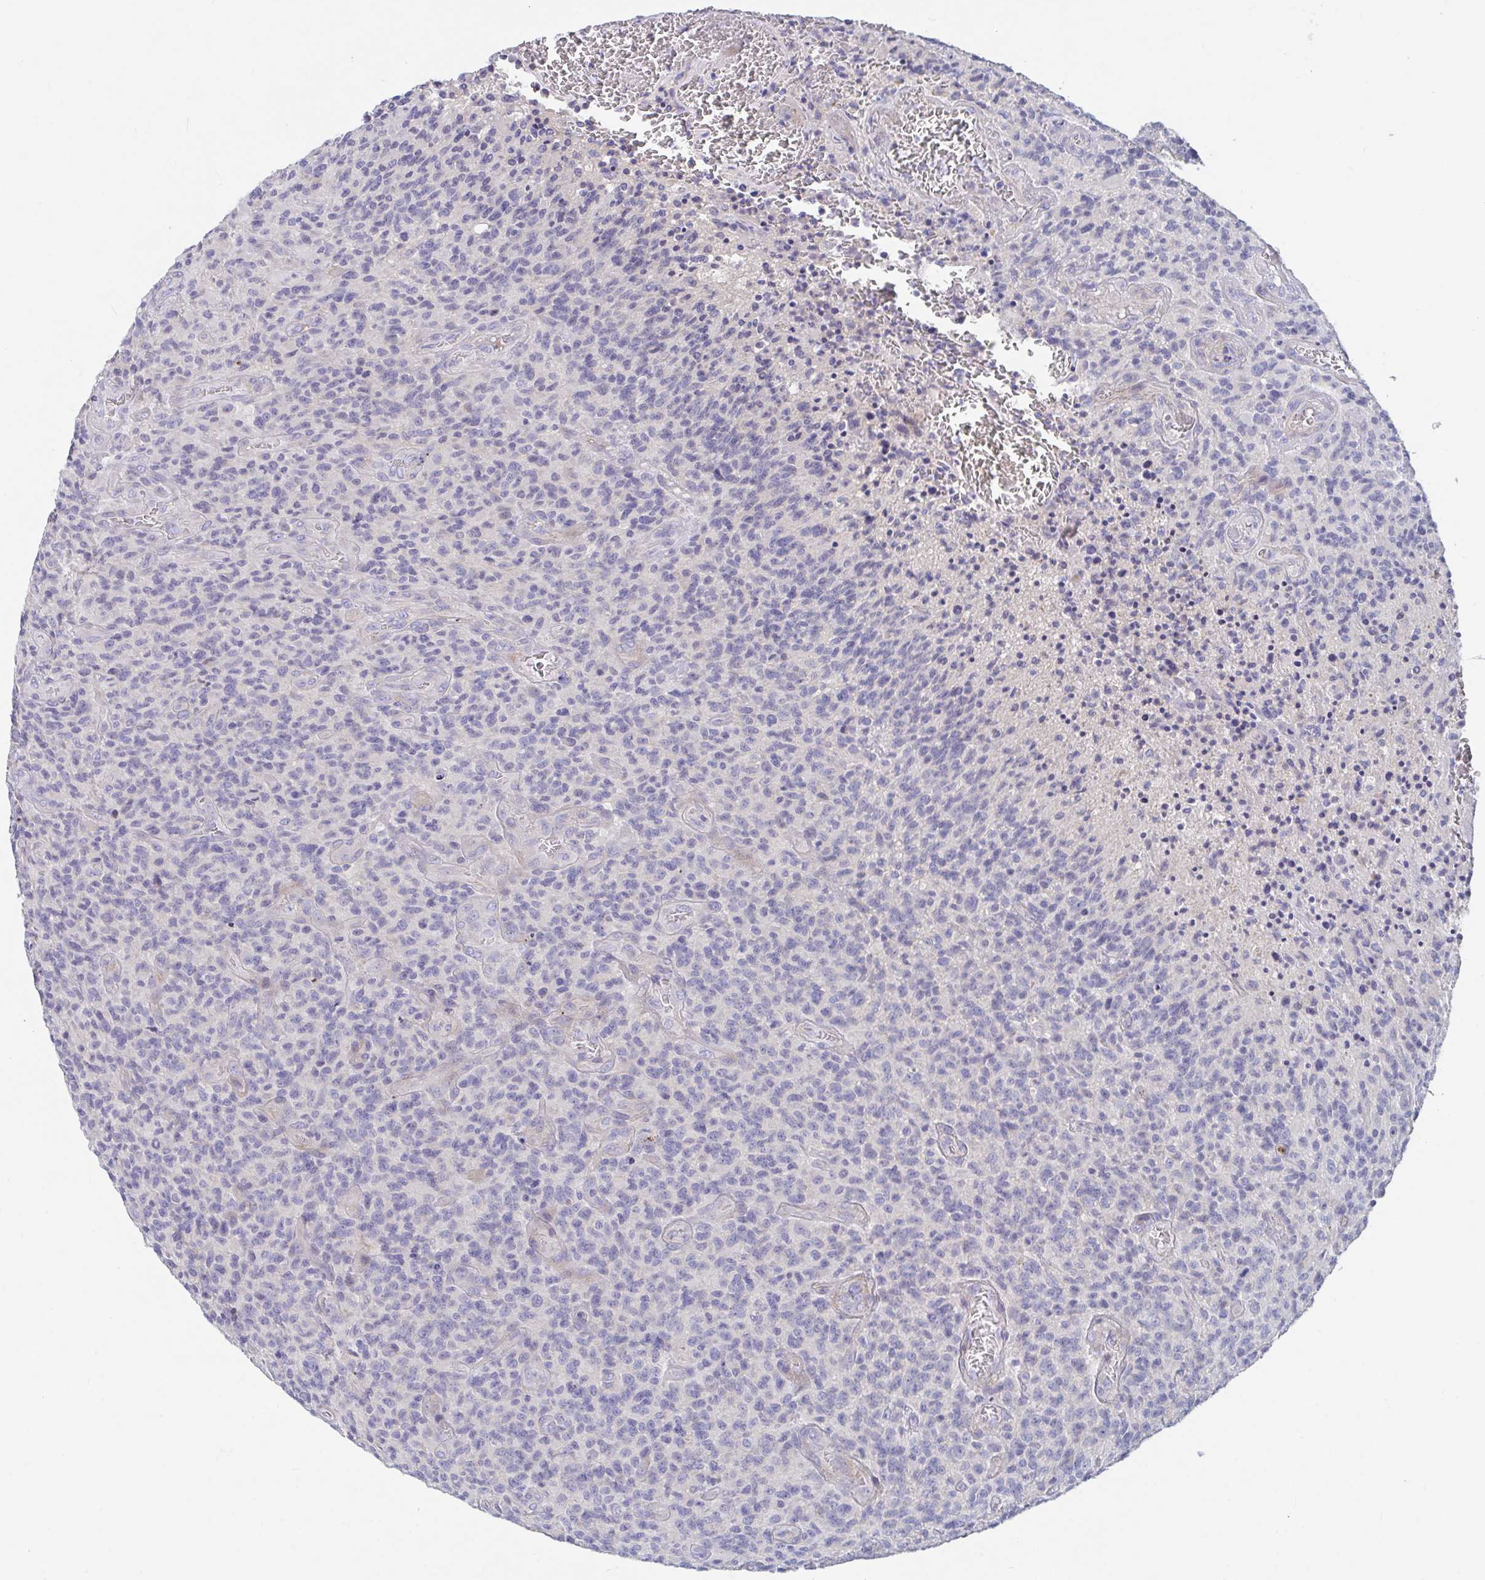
{"staining": {"intensity": "negative", "quantity": "none", "location": "none"}, "tissue": "glioma", "cell_type": "Tumor cells", "image_type": "cancer", "snomed": [{"axis": "morphology", "description": "Glioma, malignant, High grade"}, {"axis": "topography", "description": "Brain"}], "caption": "This is a micrograph of immunohistochemistry (IHC) staining of malignant high-grade glioma, which shows no staining in tumor cells.", "gene": "ZNF561", "patient": {"sex": "male", "age": 76}}